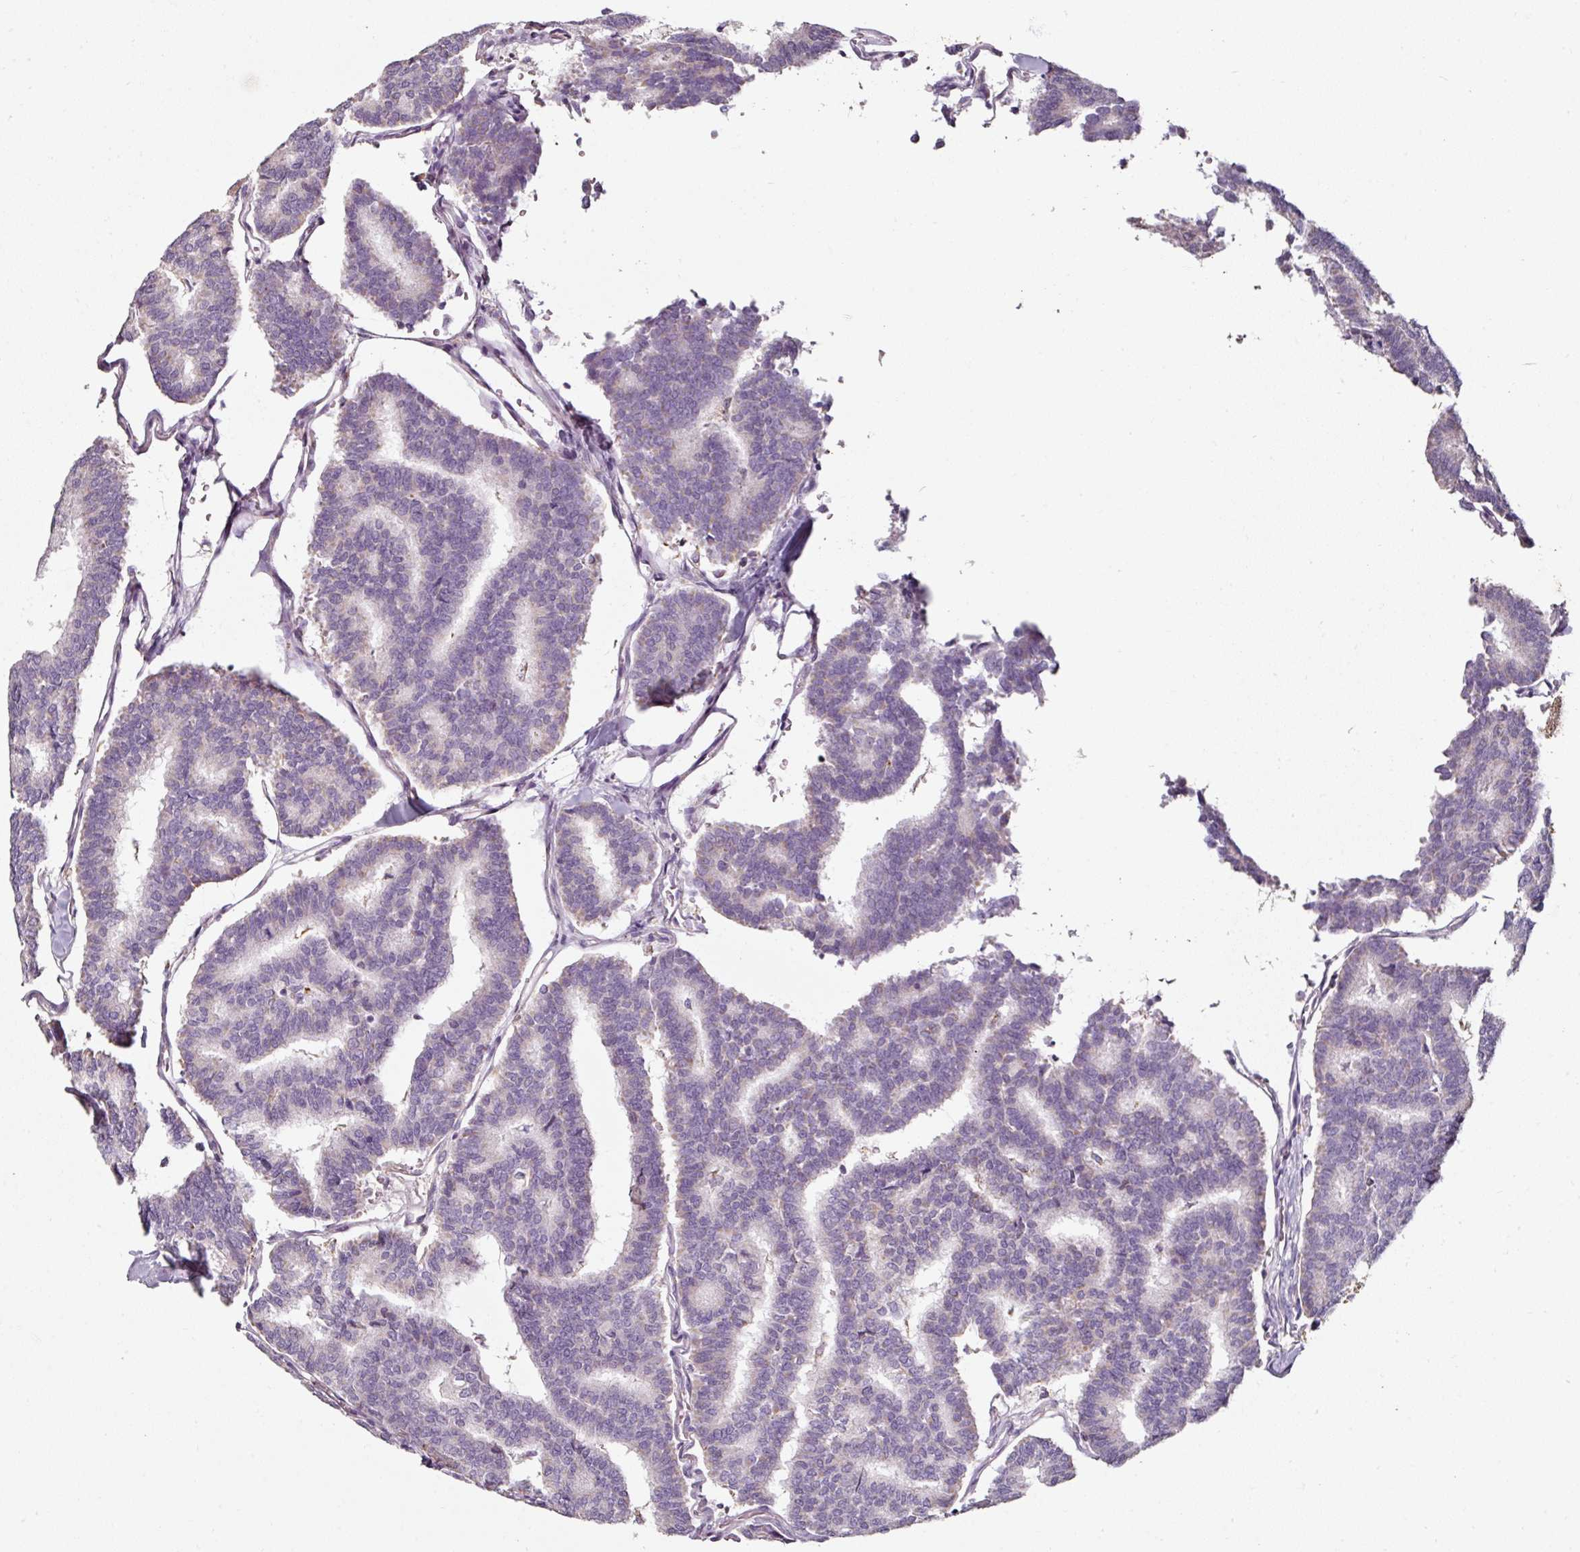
{"staining": {"intensity": "negative", "quantity": "none", "location": "none"}, "tissue": "thyroid cancer", "cell_type": "Tumor cells", "image_type": "cancer", "snomed": [{"axis": "morphology", "description": "Papillary adenocarcinoma, NOS"}, {"axis": "topography", "description": "Thyroid gland"}], "caption": "Tumor cells are negative for protein expression in human papillary adenocarcinoma (thyroid).", "gene": "CAP2", "patient": {"sex": "female", "age": 35}}